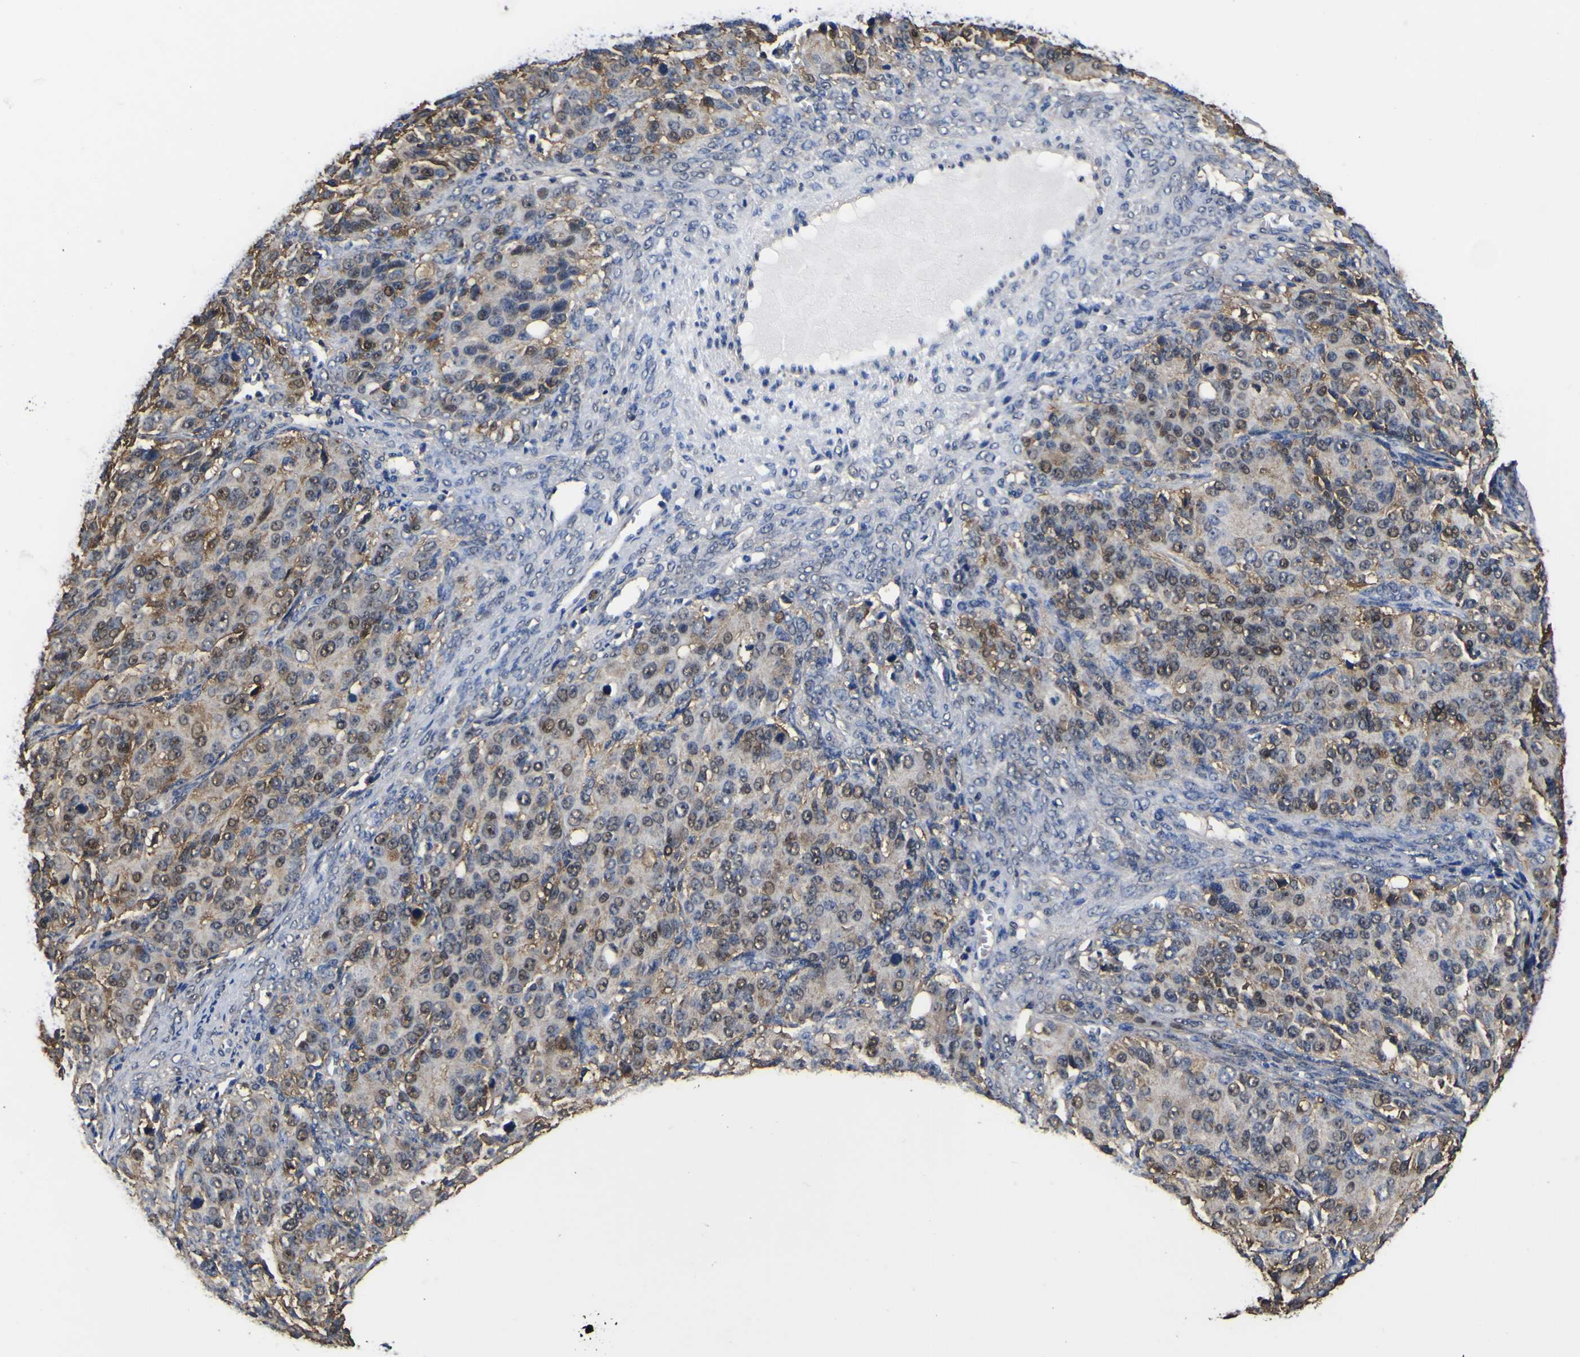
{"staining": {"intensity": "strong", "quantity": "25%-75%", "location": "cytoplasmic/membranous,nuclear"}, "tissue": "ovarian cancer", "cell_type": "Tumor cells", "image_type": "cancer", "snomed": [{"axis": "morphology", "description": "Carcinoma, endometroid"}, {"axis": "topography", "description": "Ovary"}], "caption": "The micrograph demonstrates immunohistochemical staining of ovarian endometroid carcinoma. There is strong cytoplasmic/membranous and nuclear positivity is present in approximately 25%-75% of tumor cells. Nuclei are stained in blue.", "gene": "FAM110B", "patient": {"sex": "female", "age": 51}}